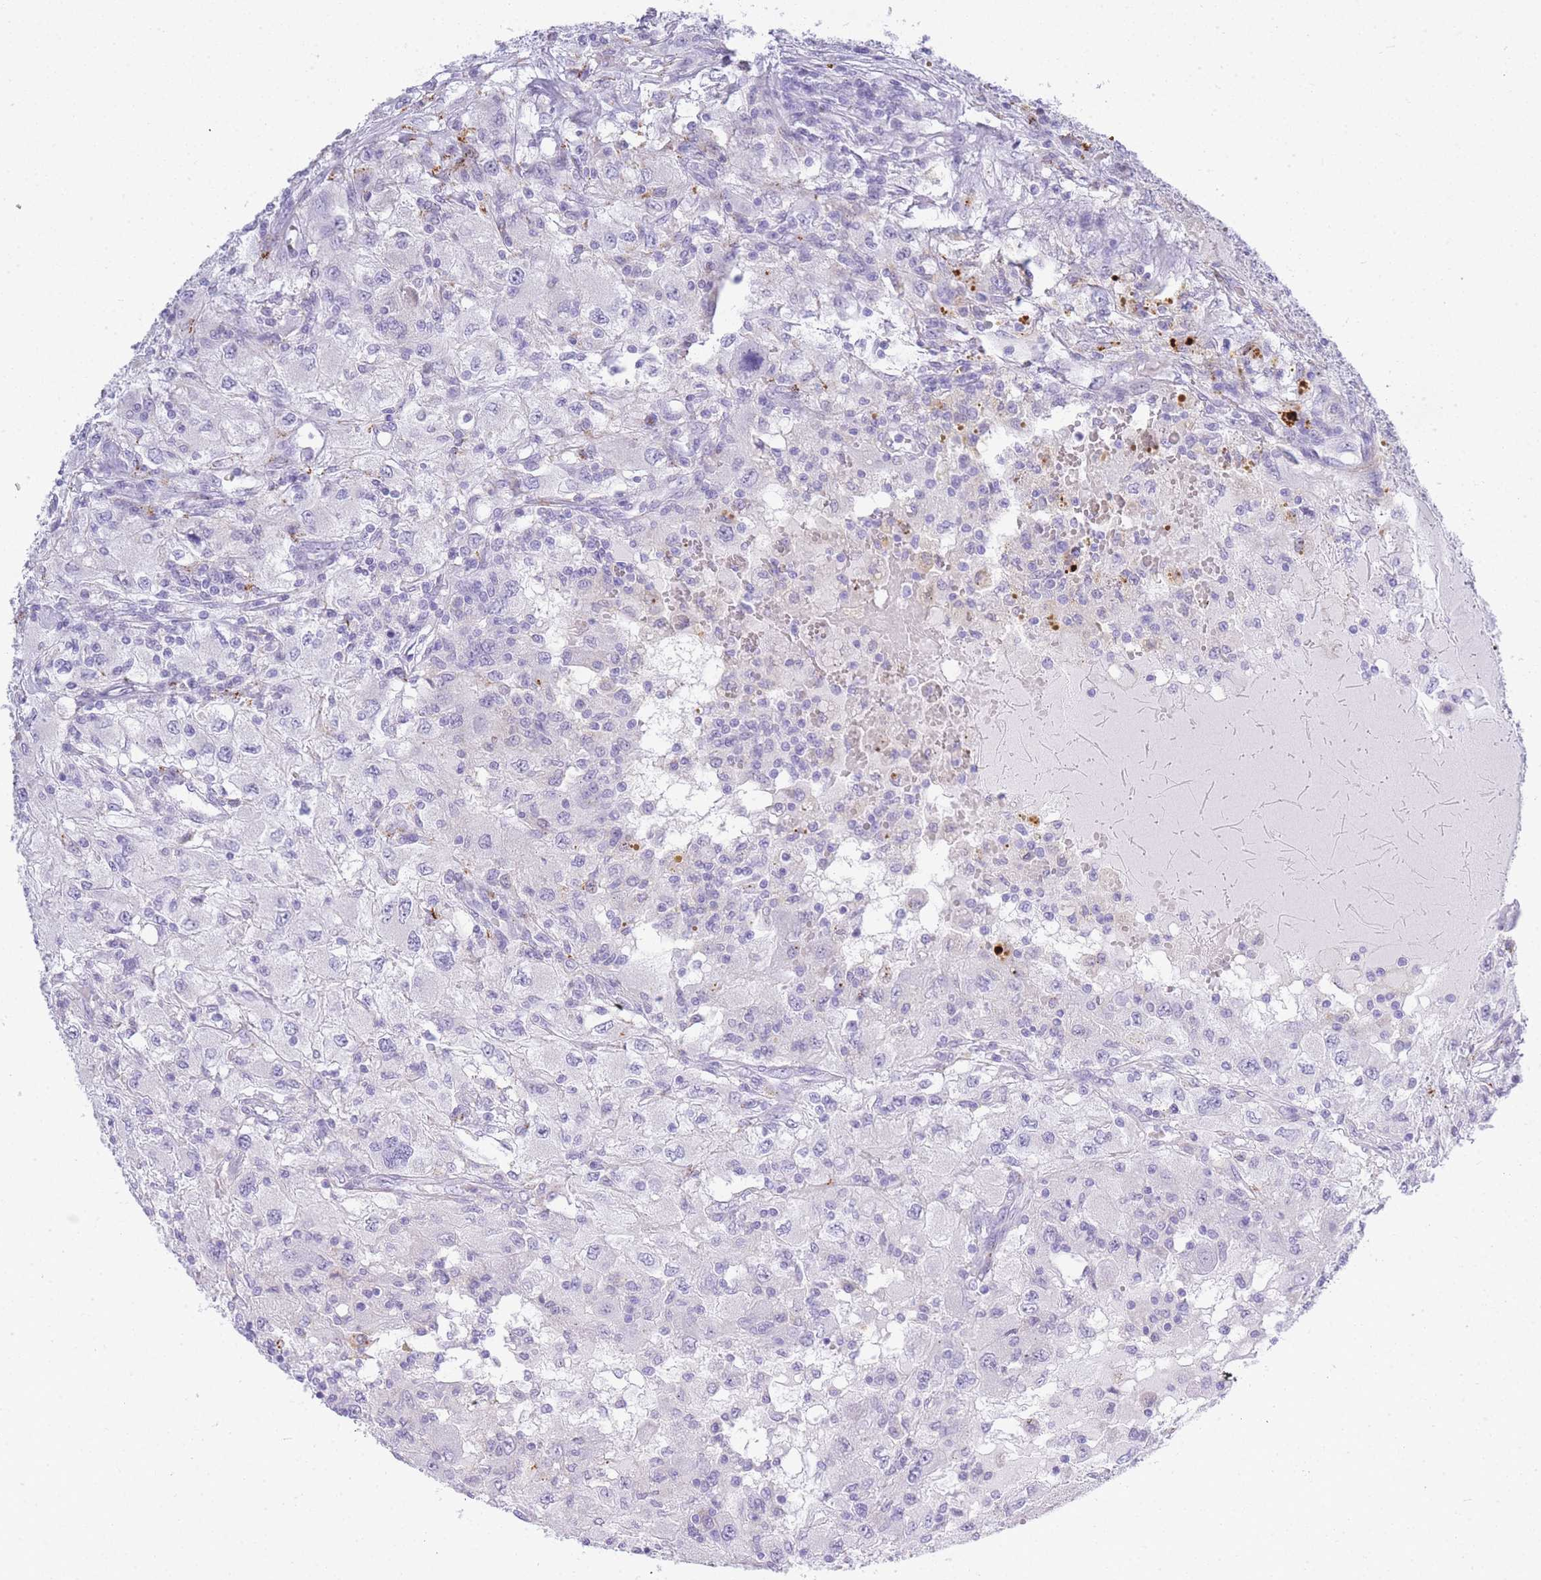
{"staining": {"intensity": "negative", "quantity": "none", "location": "none"}, "tissue": "renal cancer", "cell_type": "Tumor cells", "image_type": "cancer", "snomed": [{"axis": "morphology", "description": "Adenocarcinoma, NOS"}, {"axis": "topography", "description": "Kidney"}], "caption": "Immunohistochemistry histopathology image of neoplastic tissue: renal cancer stained with DAB demonstrates no significant protein positivity in tumor cells. (IHC, brightfield microscopy, high magnification).", "gene": "RHO", "patient": {"sex": "female", "age": 67}}